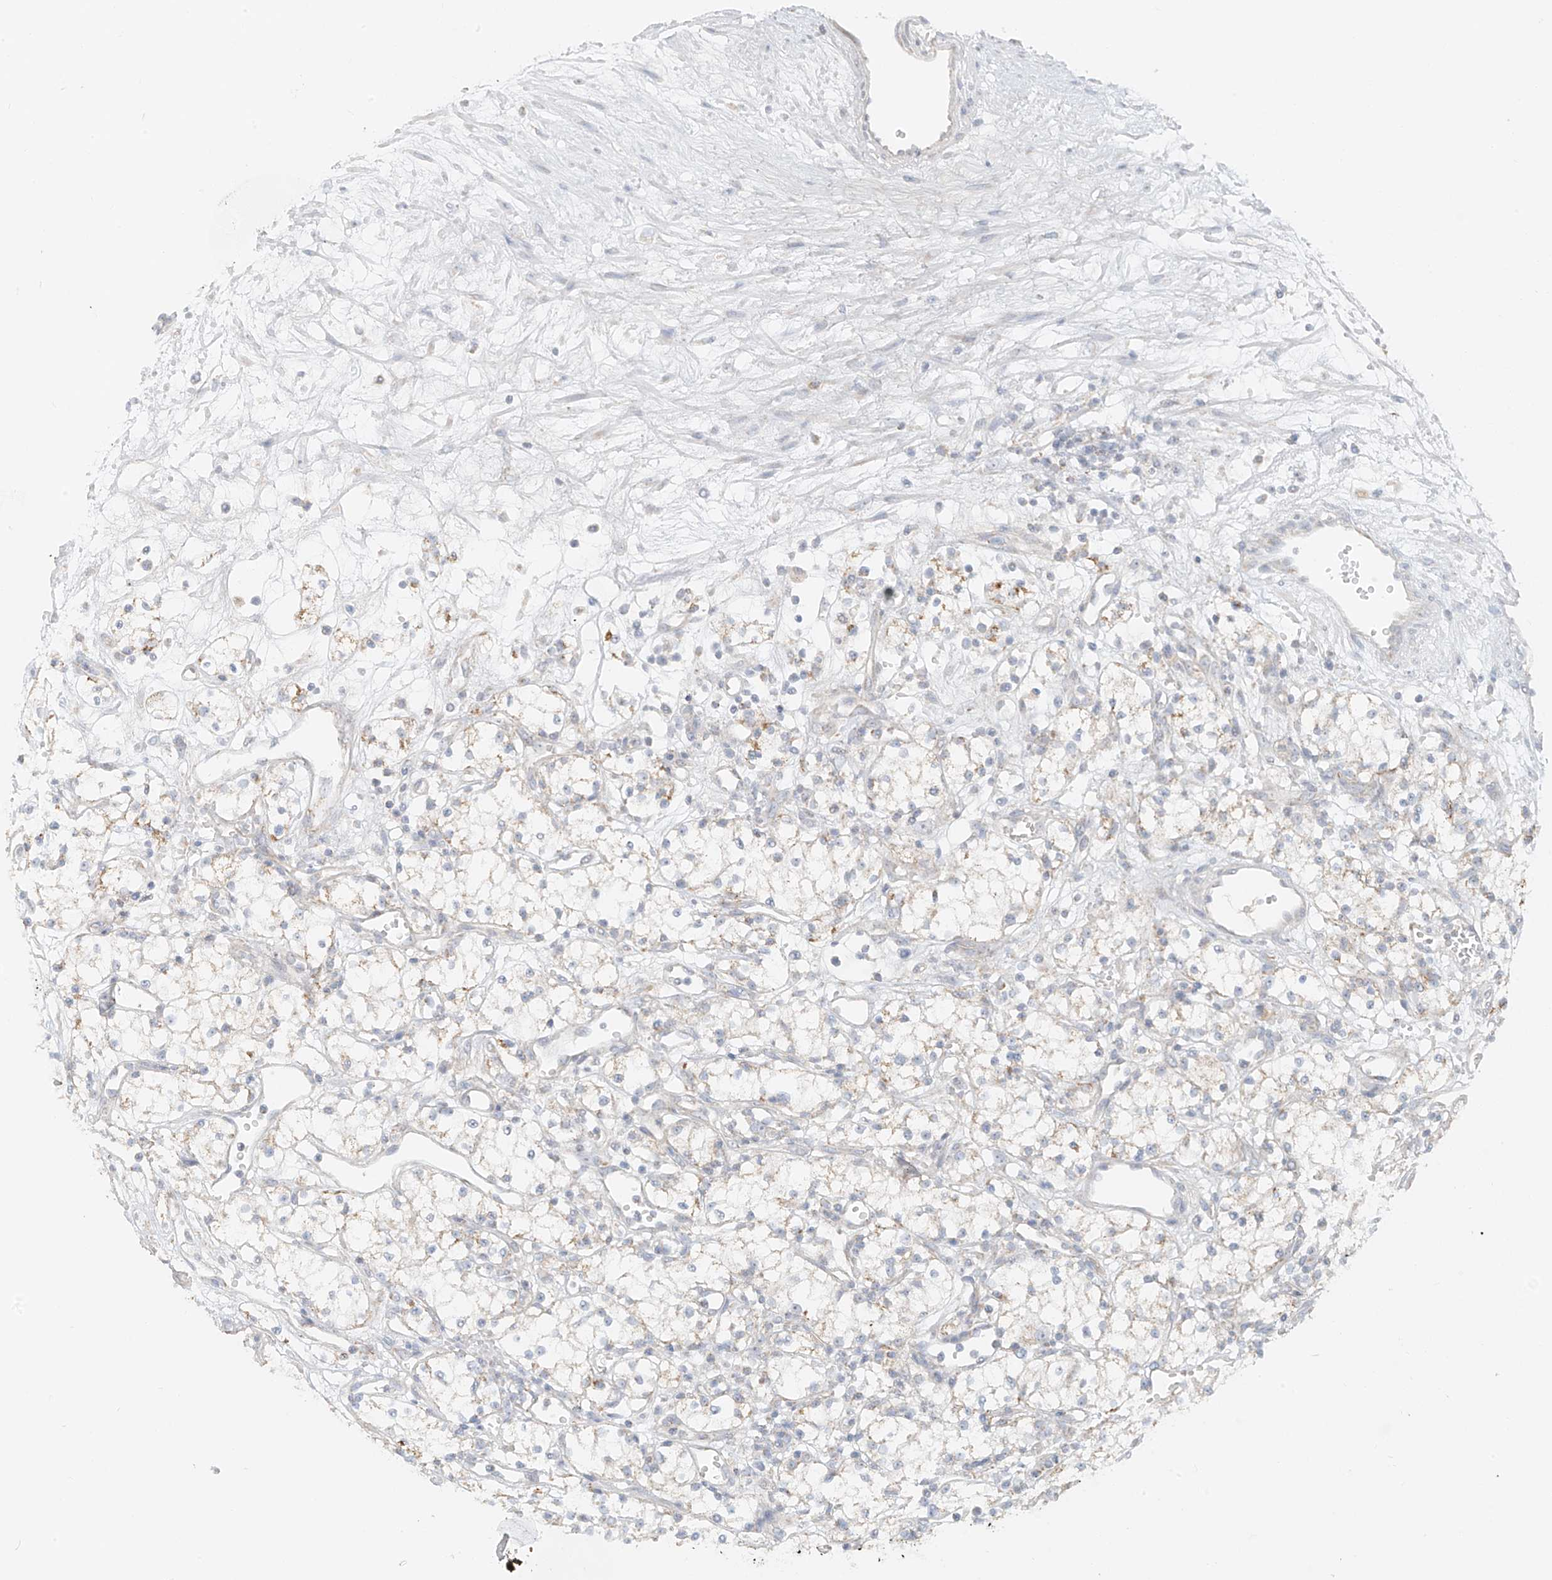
{"staining": {"intensity": "negative", "quantity": "none", "location": "none"}, "tissue": "renal cancer", "cell_type": "Tumor cells", "image_type": "cancer", "snomed": [{"axis": "morphology", "description": "Adenocarcinoma, NOS"}, {"axis": "topography", "description": "Kidney"}], "caption": "The immunohistochemistry (IHC) histopathology image has no significant staining in tumor cells of renal cancer tissue.", "gene": "UST", "patient": {"sex": "male", "age": 59}}